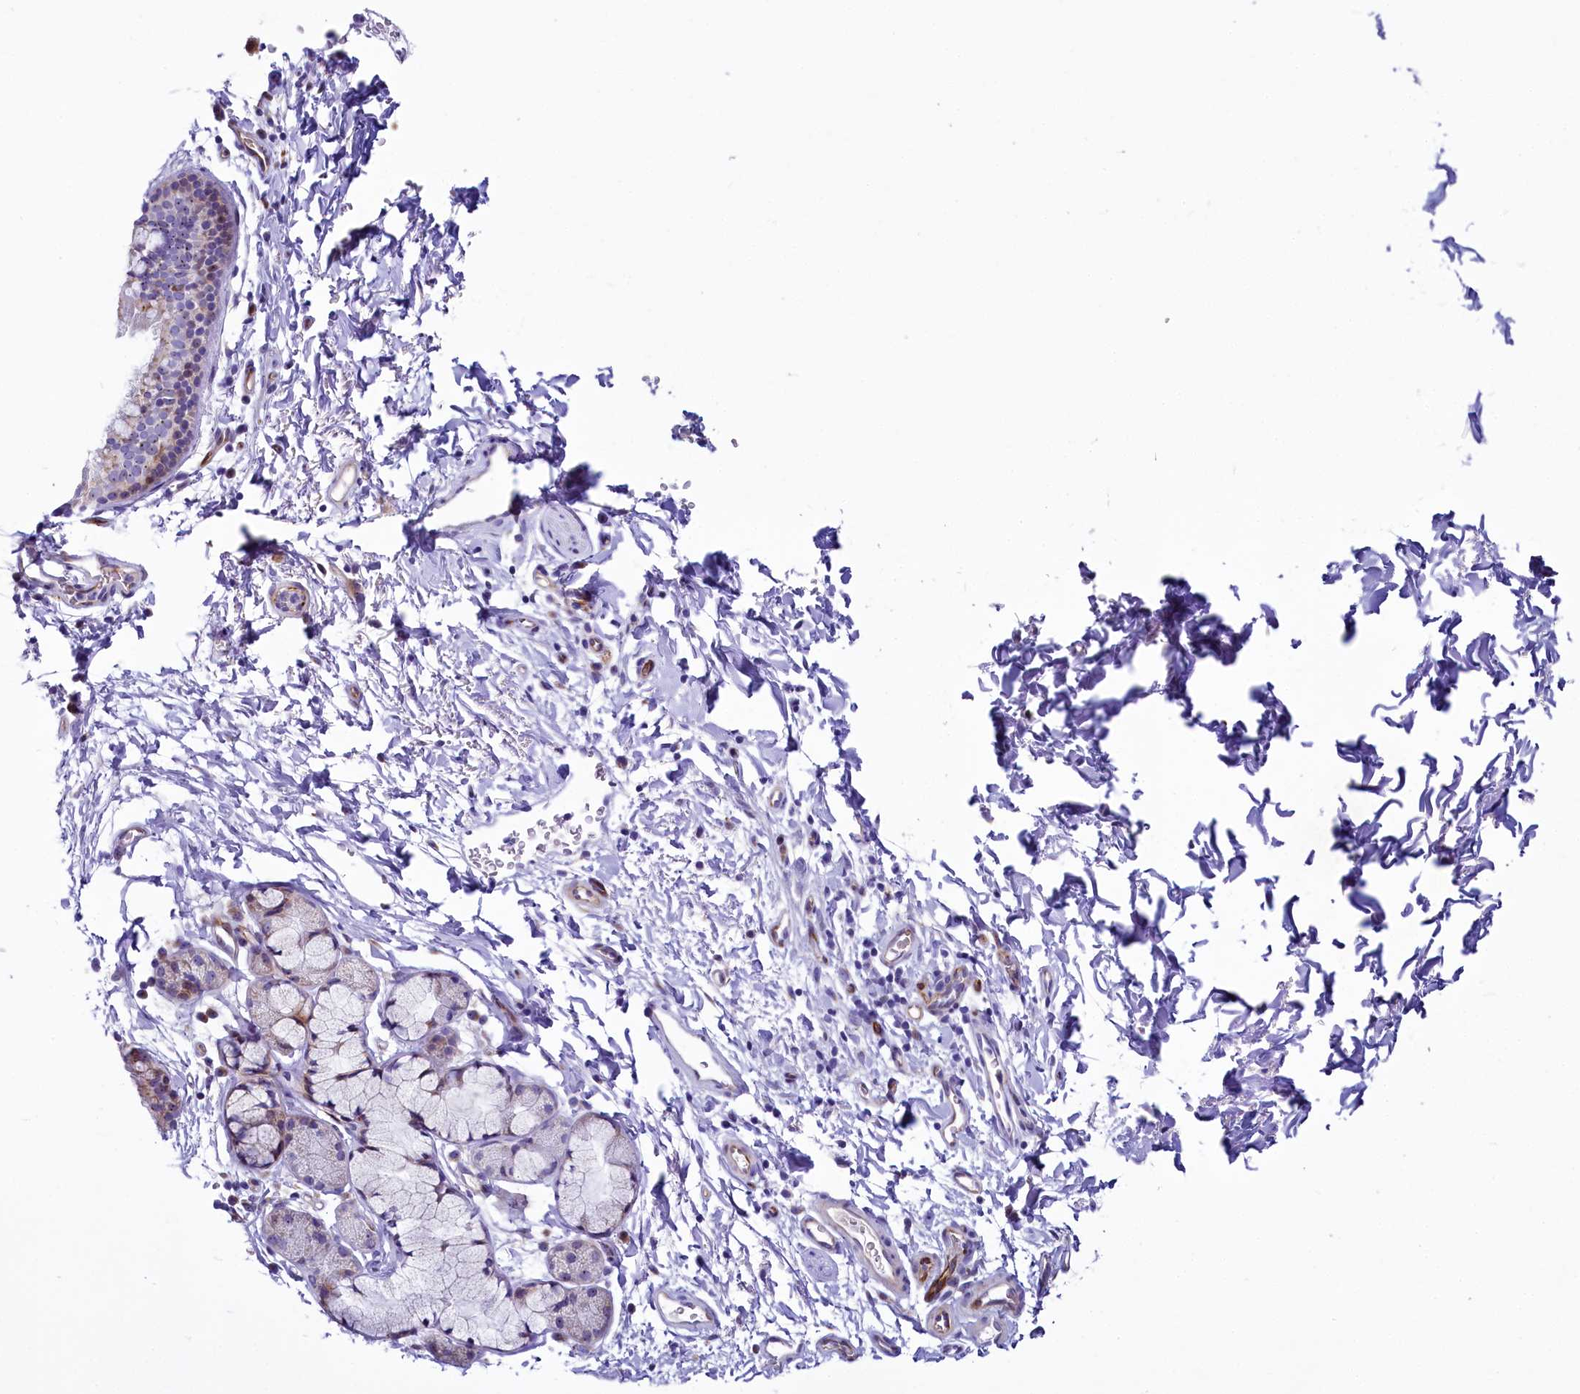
{"staining": {"intensity": "moderate", "quantity": "25%-75%", "location": "cytoplasmic/membranous"}, "tissue": "bronchus", "cell_type": "Respiratory epithelial cells", "image_type": "normal", "snomed": [{"axis": "morphology", "description": "Normal tissue, NOS"}, {"axis": "topography", "description": "Cartilage tissue"}, {"axis": "topography", "description": "Bronchus"}], "caption": "Immunohistochemistry (DAB) staining of normal human bronchus demonstrates moderate cytoplasmic/membranous protein positivity in about 25%-75% of respiratory epithelial cells.", "gene": "SH3TC2", "patient": {"sex": "female", "age": 36}}